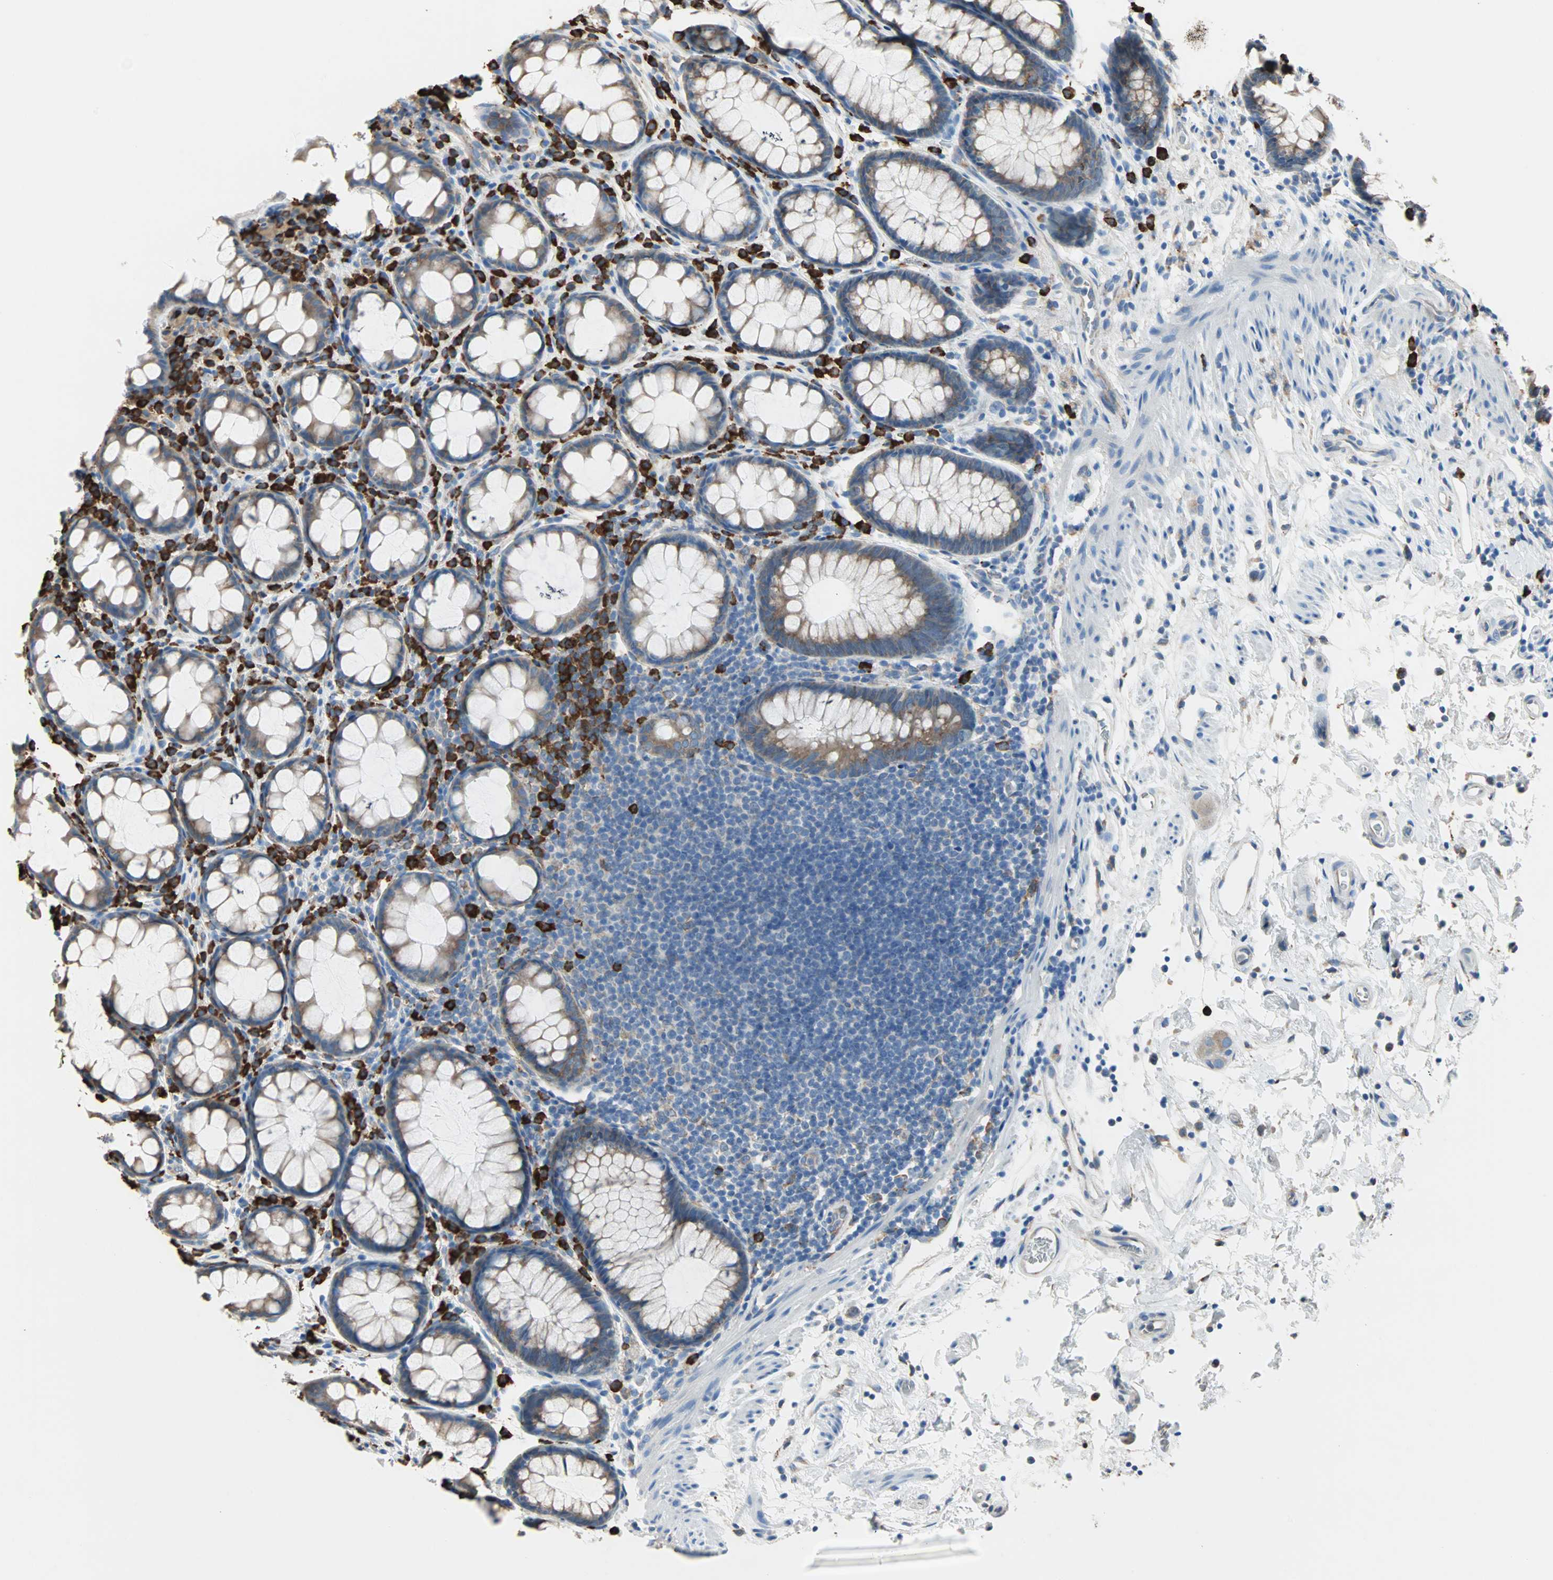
{"staining": {"intensity": "moderate", "quantity": ">75%", "location": "cytoplasmic/membranous"}, "tissue": "rectum", "cell_type": "Glandular cells", "image_type": "normal", "snomed": [{"axis": "morphology", "description": "Normal tissue, NOS"}, {"axis": "topography", "description": "Rectum"}], "caption": "Moderate cytoplasmic/membranous protein expression is seen in approximately >75% of glandular cells in rectum.", "gene": "PLCXD1", "patient": {"sex": "male", "age": 92}}